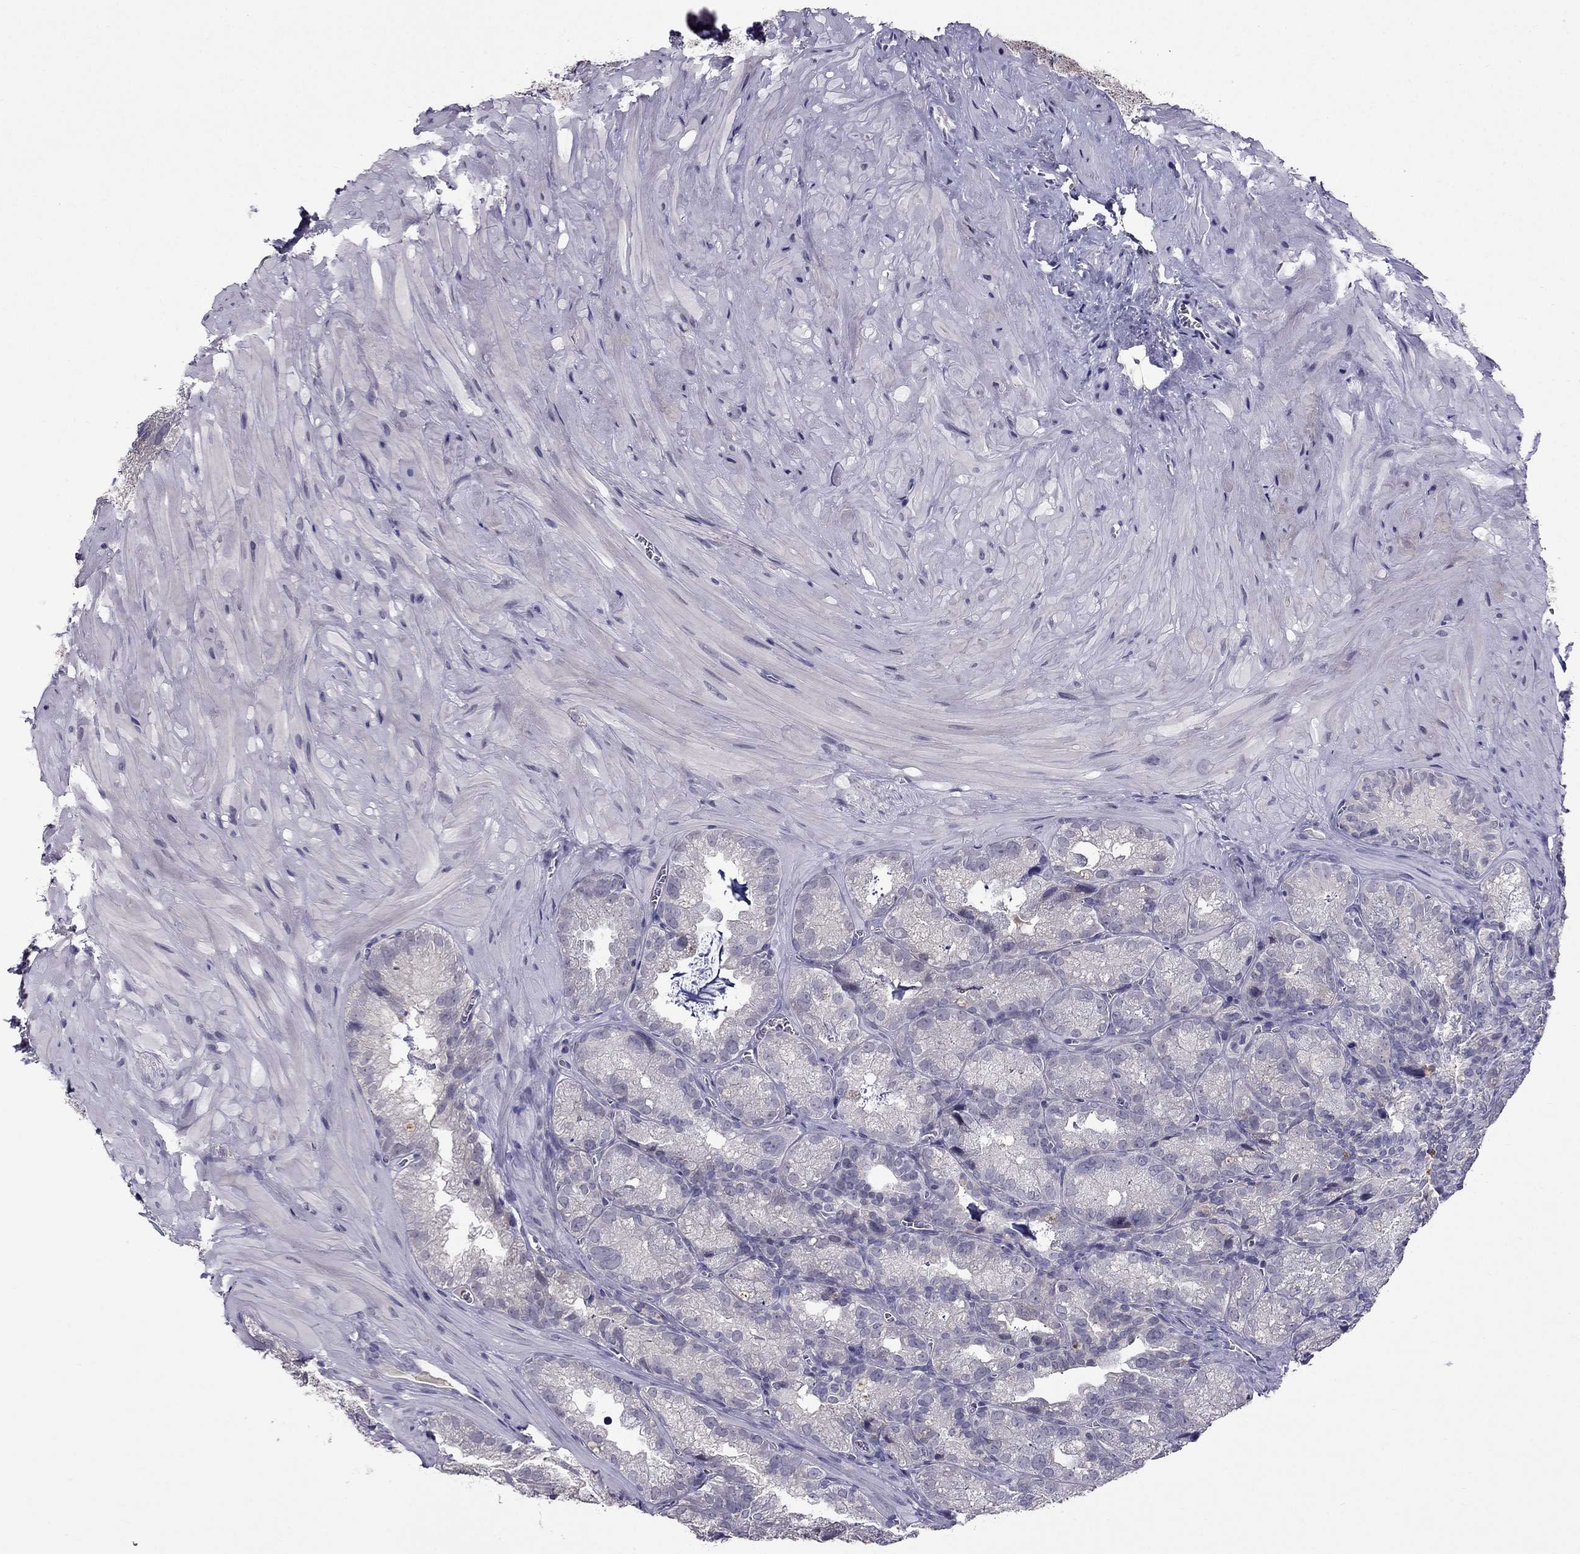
{"staining": {"intensity": "negative", "quantity": "none", "location": "none"}, "tissue": "seminal vesicle", "cell_type": "Glandular cells", "image_type": "normal", "snomed": [{"axis": "morphology", "description": "Normal tissue, NOS"}, {"axis": "topography", "description": "Seminal veicle"}], "caption": "Protein analysis of benign seminal vesicle demonstrates no significant expression in glandular cells.", "gene": "DUSP15", "patient": {"sex": "male", "age": 57}}